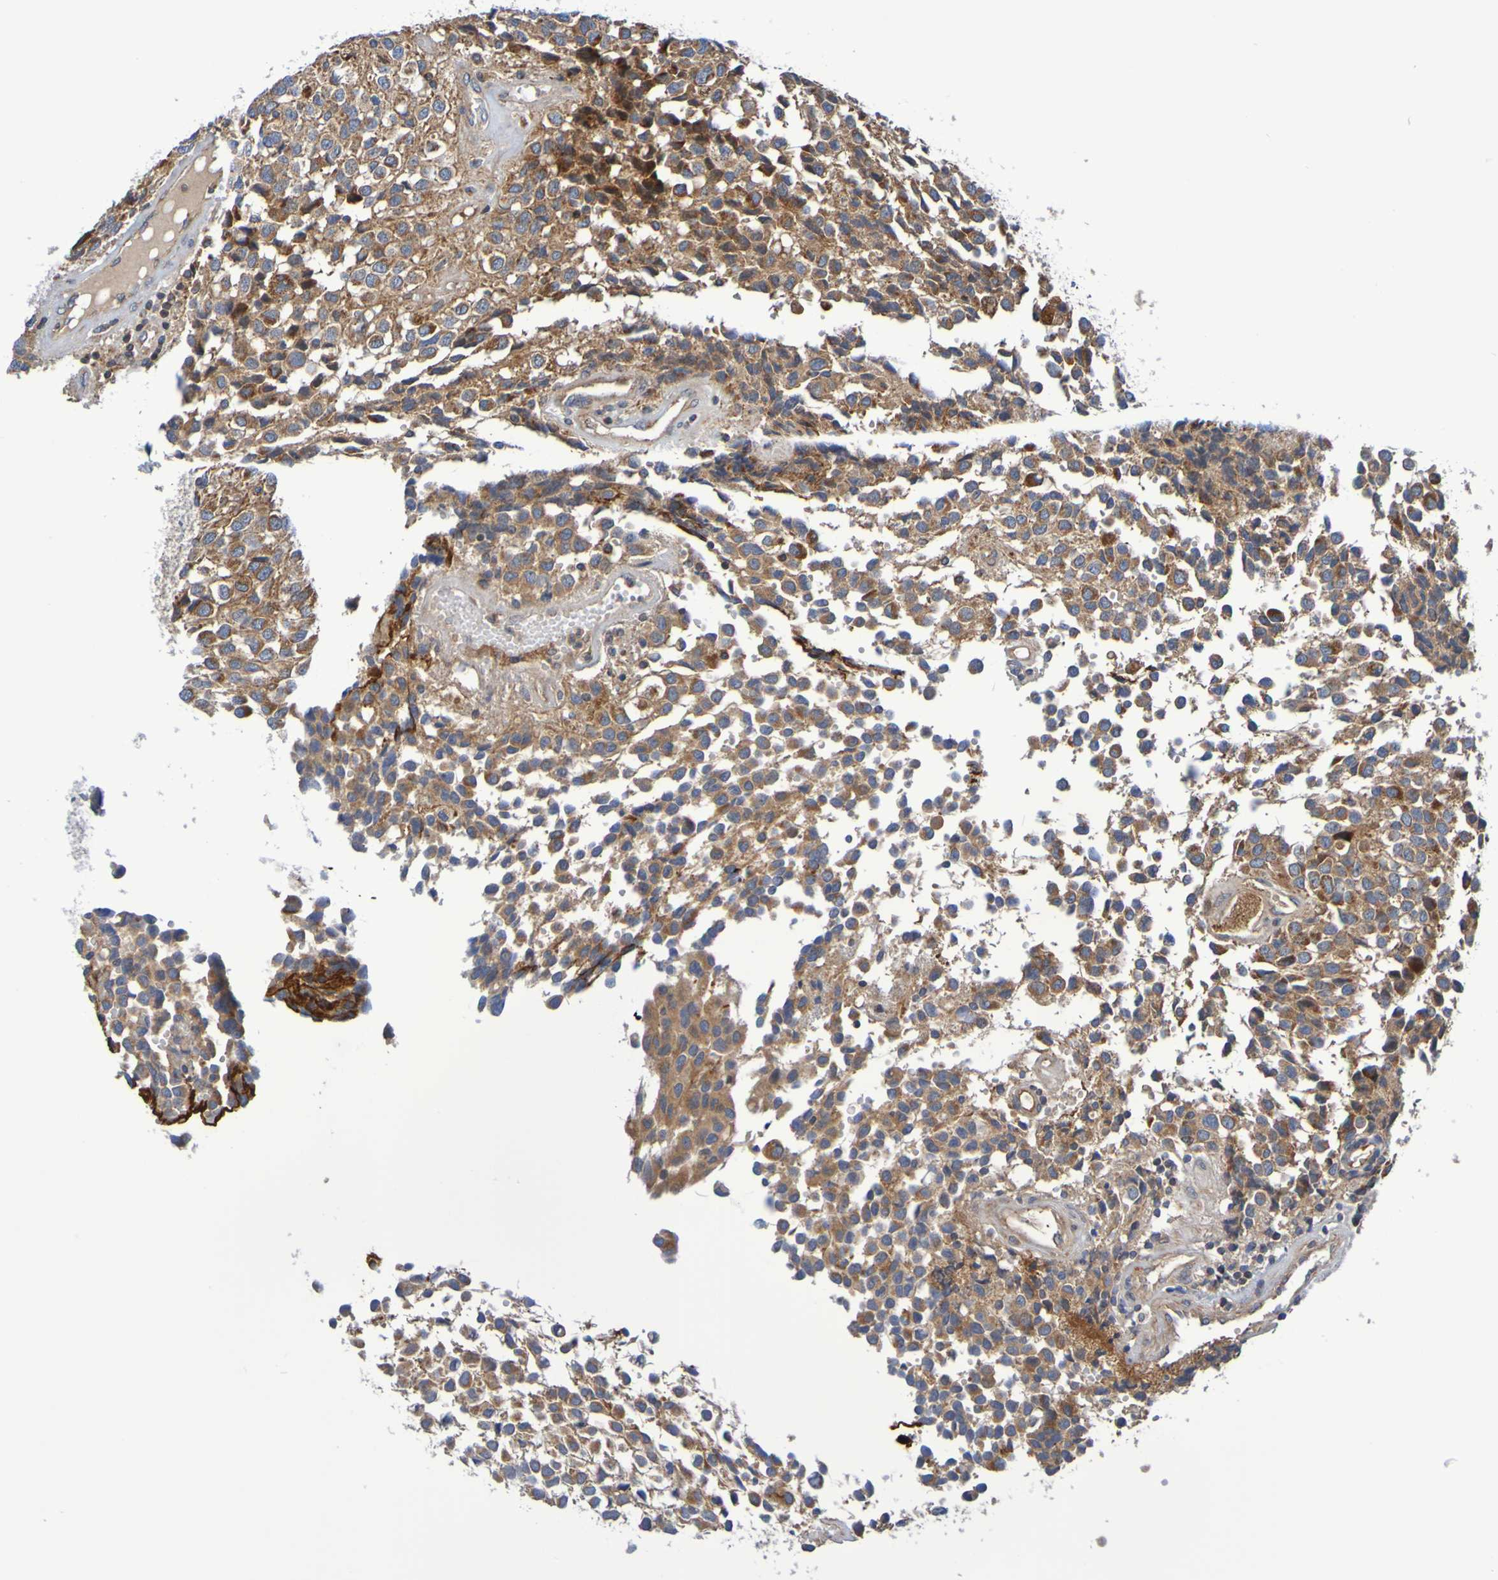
{"staining": {"intensity": "moderate", "quantity": ">75%", "location": "cytoplasmic/membranous"}, "tissue": "glioma", "cell_type": "Tumor cells", "image_type": "cancer", "snomed": [{"axis": "morphology", "description": "Glioma, malignant, High grade"}, {"axis": "topography", "description": "Brain"}], "caption": "Immunohistochemistry (IHC) photomicrograph of neoplastic tissue: malignant high-grade glioma stained using IHC exhibits medium levels of moderate protein expression localized specifically in the cytoplasmic/membranous of tumor cells, appearing as a cytoplasmic/membranous brown color.", "gene": "CCDC51", "patient": {"sex": "male", "age": 32}}